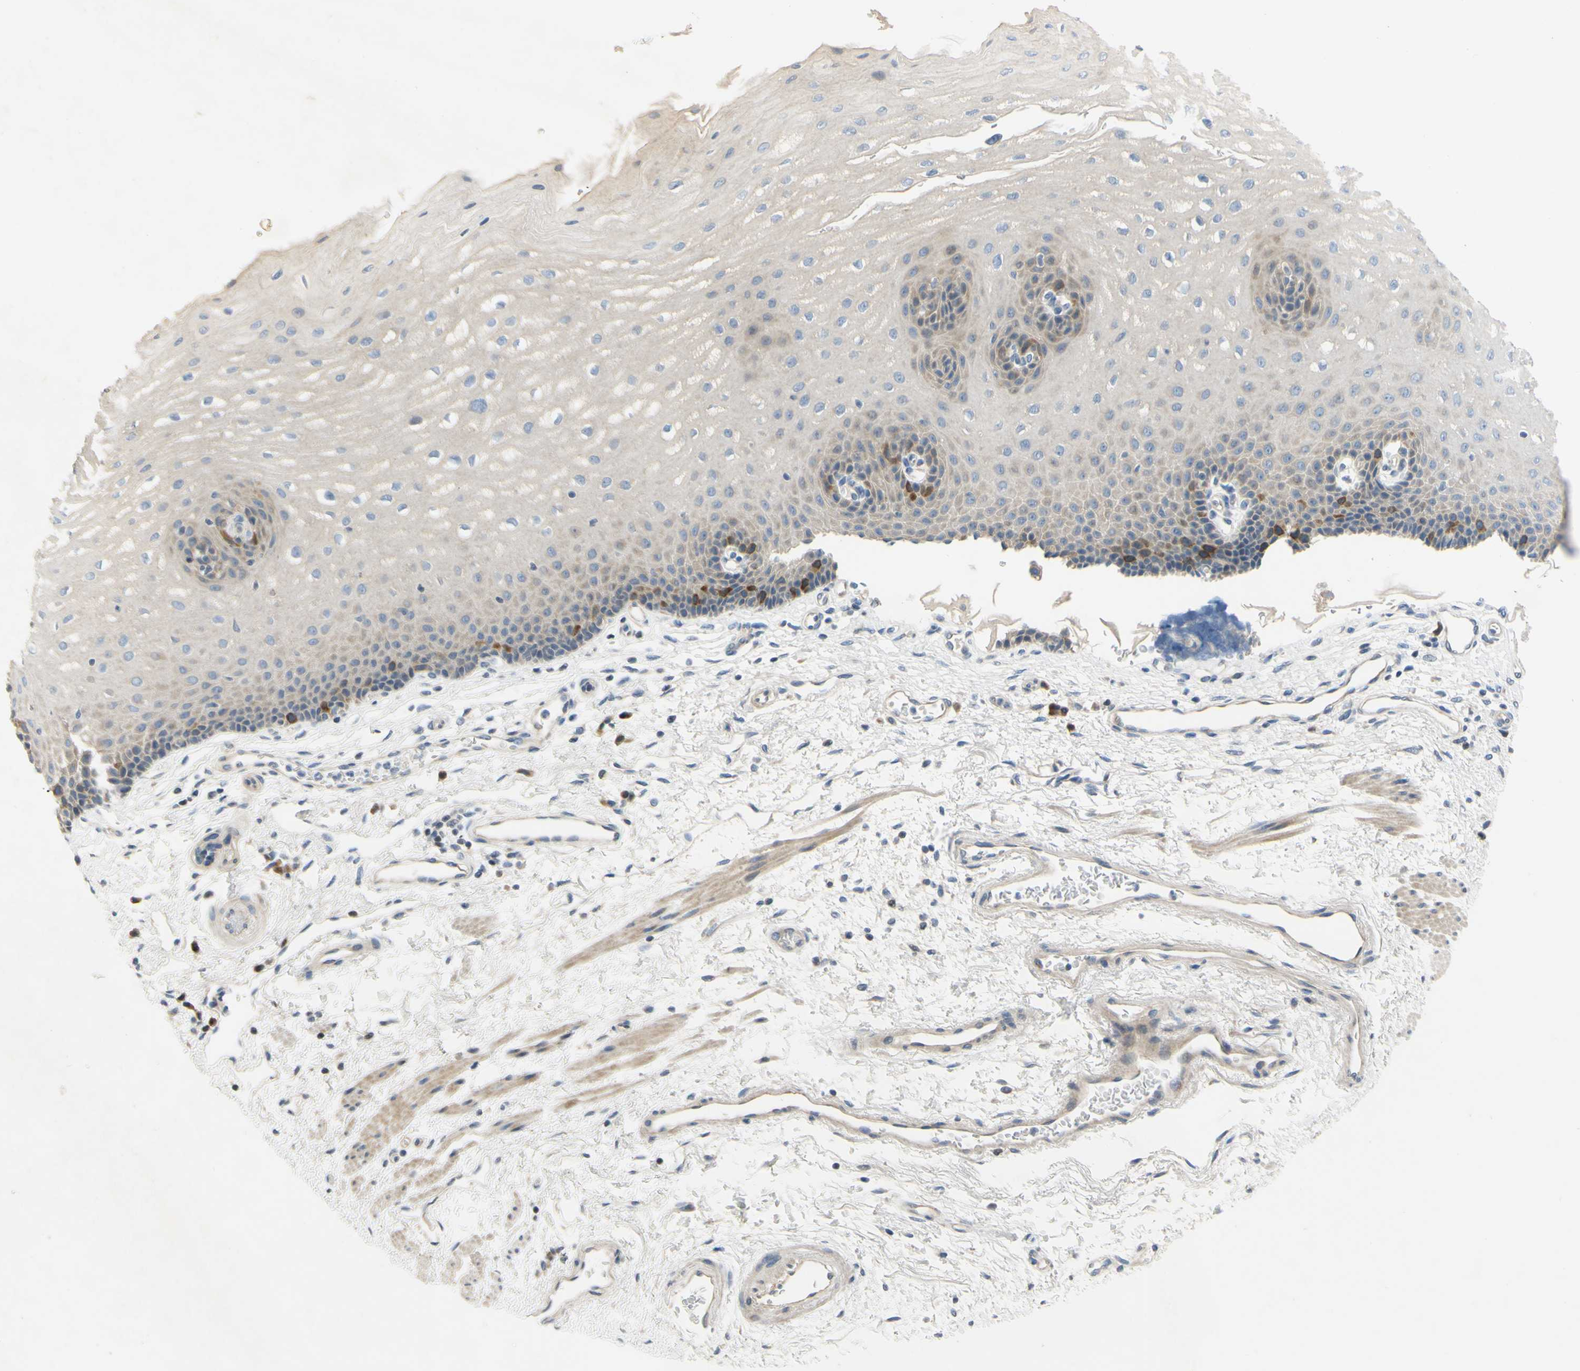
{"staining": {"intensity": "moderate", "quantity": "<25%", "location": "cytoplasmic/membranous"}, "tissue": "esophagus", "cell_type": "Squamous epithelial cells", "image_type": "normal", "snomed": [{"axis": "morphology", "description": "Normal tissue, NOS"}, {"axis": "topography", "description": "Esophagus"}], "caption": "Brown immunohistochemical staining in normal human esophagus shows moderate cytoplasmic/membranous positivity in approximately <25% of squamous epithelial cells. Using DAB (brown) and hematoxylin (blue) stains, captured at high magnification using brightfield microscopy.", "gene": "CCNB2", "patient": {"sex": "male", "age": 54}}